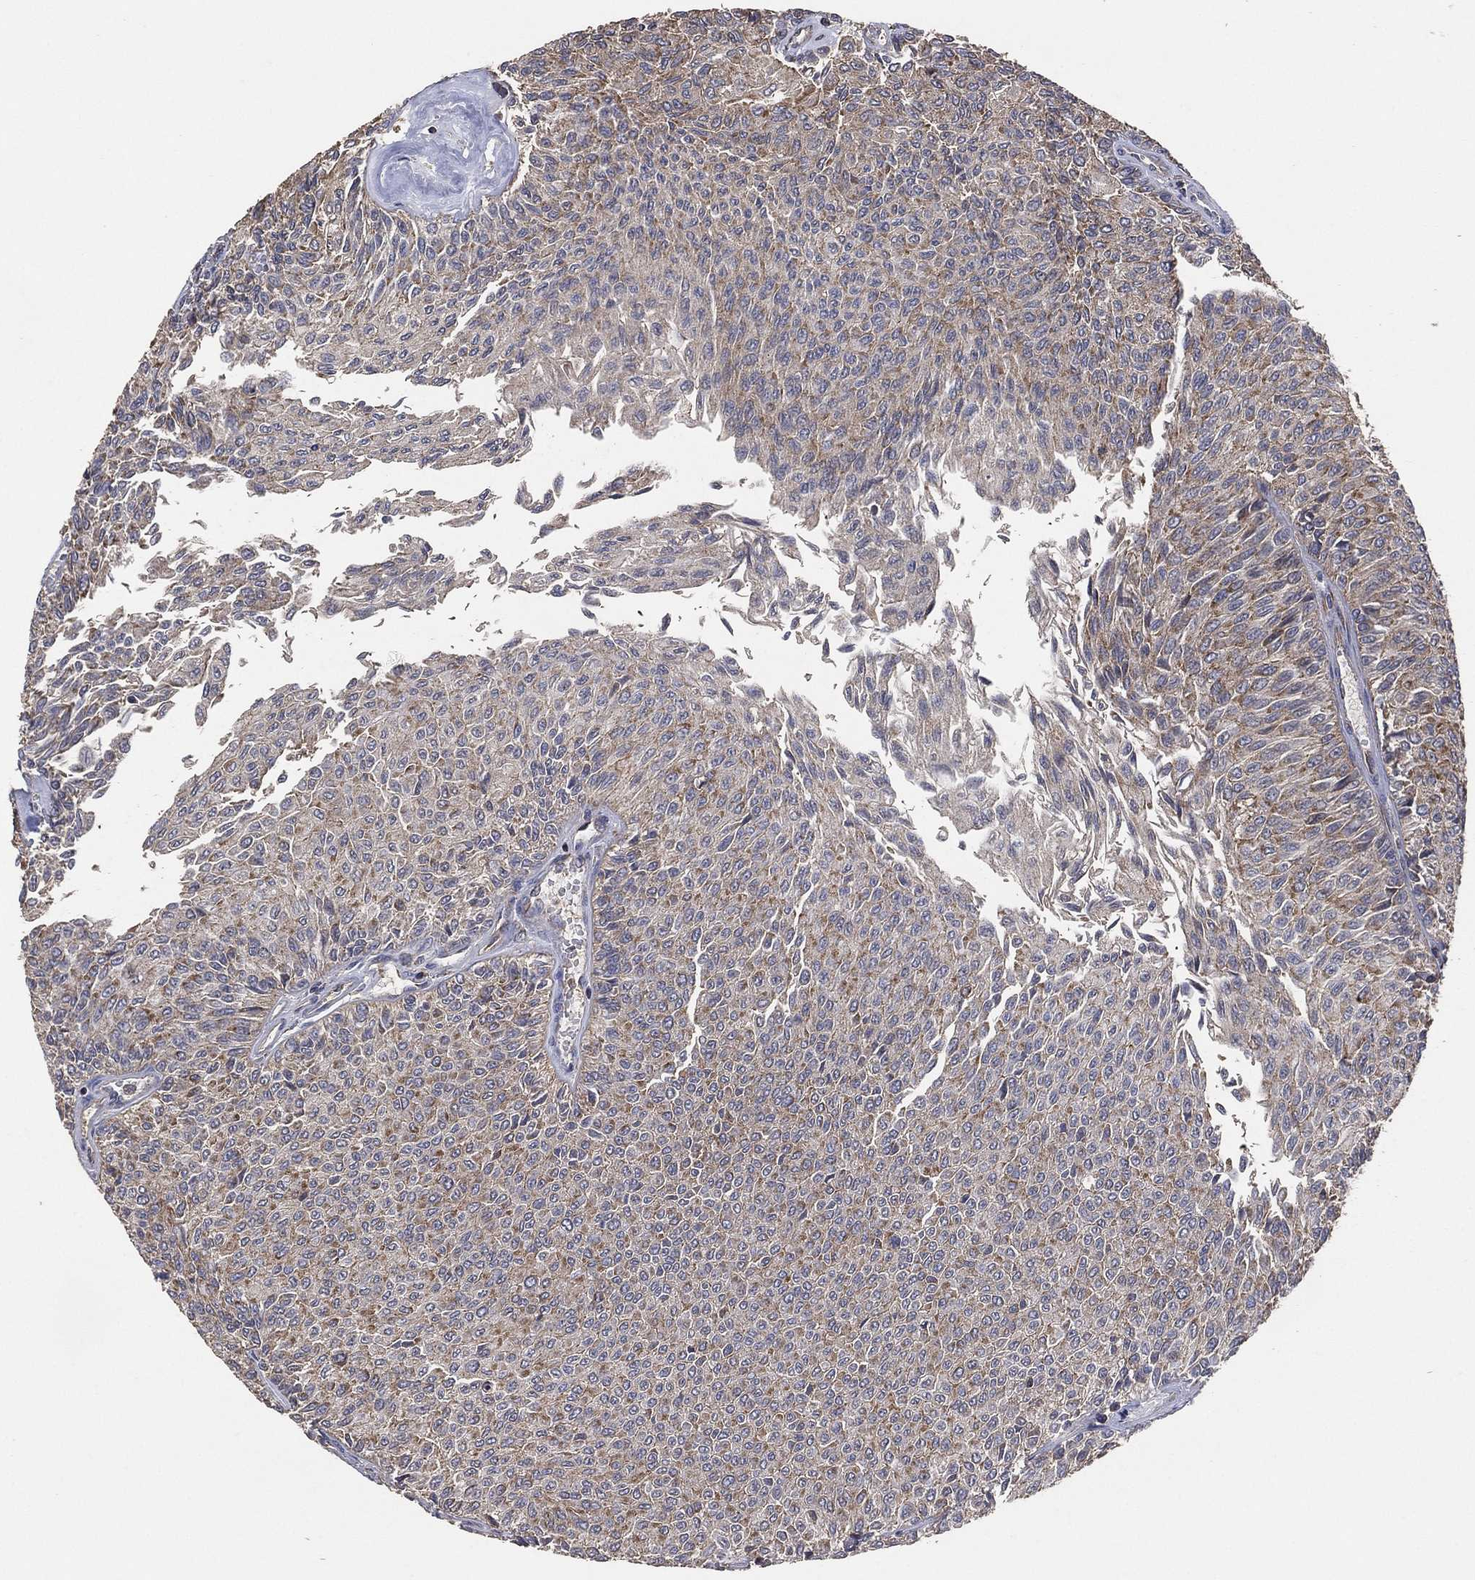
{"staining": {"intensity": "weak", "quantity": "25%-75%", "location": "cytoplasmic/membranous"}, "tissue": "urothelial cancer", "cell_type": "Tumor cells", "image_type": "cancer", "snomed": [{"axis": "morphology", "description": "Urothelial carcinoma, Low grade"}, {"axis": "topography", "description": "Ureter, NOS"}, {"axis": "topography", "description": "Urinary bladder"}], "caption": "A high-resolution histopathology image shows immunohistochemistry staining of low-grade urothelial carcinoma, which displays weak cytoplasmic/membranous positivity in approximately 25%-75% of tumor cells.", "gene": "LIMD1", "patient": {"sex": "male", "age": 78}}